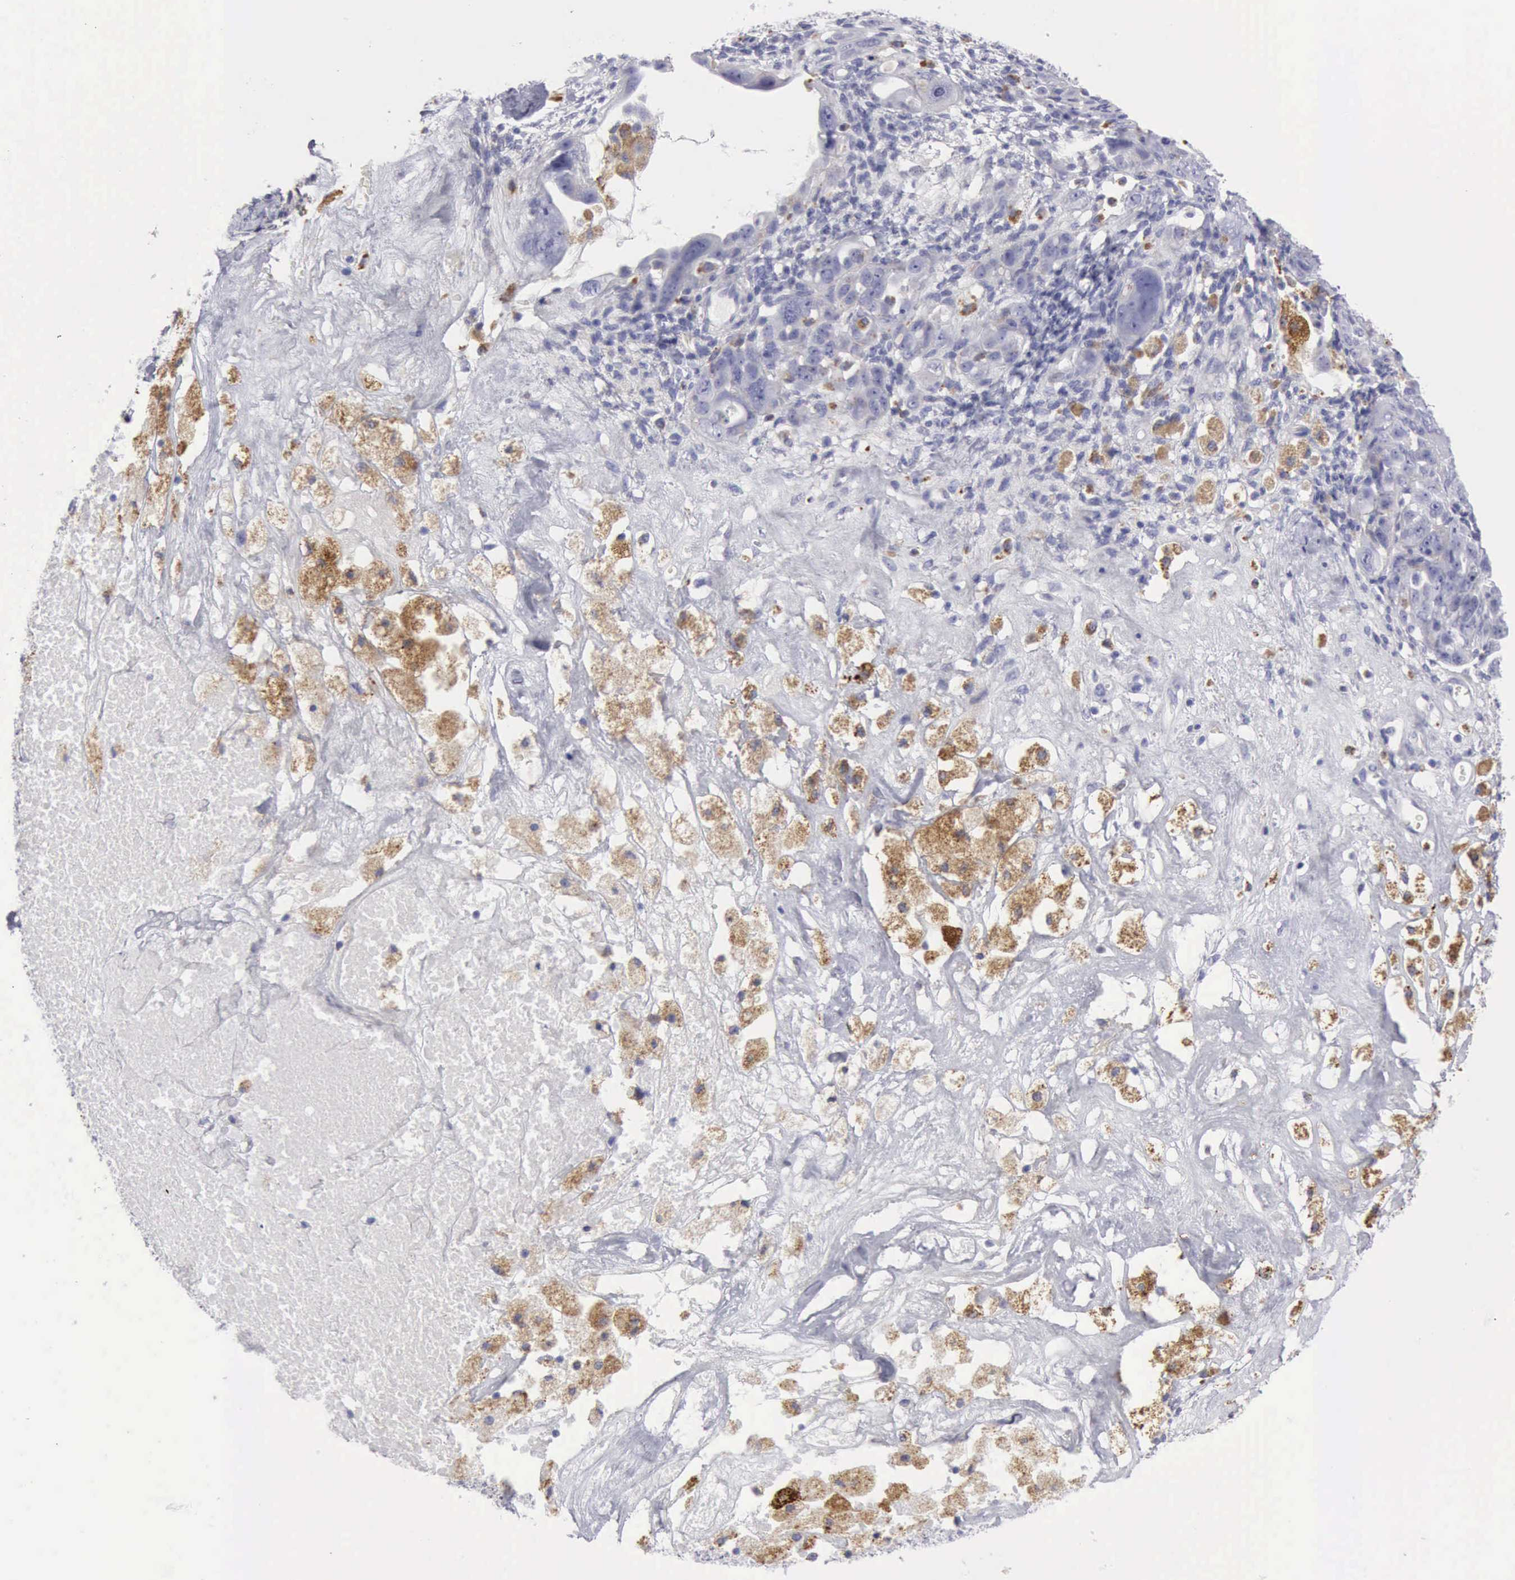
{"staining": {"intensity": "negative", "quantity": "none", "location": "none"}, "tissue": "ovarian cancer", "cell_type": "Tumor cells", "image_type": "cancer", "snomed": [{"axis": "morphology", "description": "Cystadenocarcinoma, serous, NOS"}, {"axis": "topography", "description": "Ovary"}], "caption": "Immunohistochemistry (IHC) image of human ovarian cancer (serous cystadenocarcinoma) stained for a protein (brown), which displays no positivity in tumor cells. (Stains: DAB immunohistochemistry with hematoxylin counter stain, Microscopy: brightfield microscopy at high magnification).", "gene": "CTSS", "patient": {"sex": "female", "age": 66}}